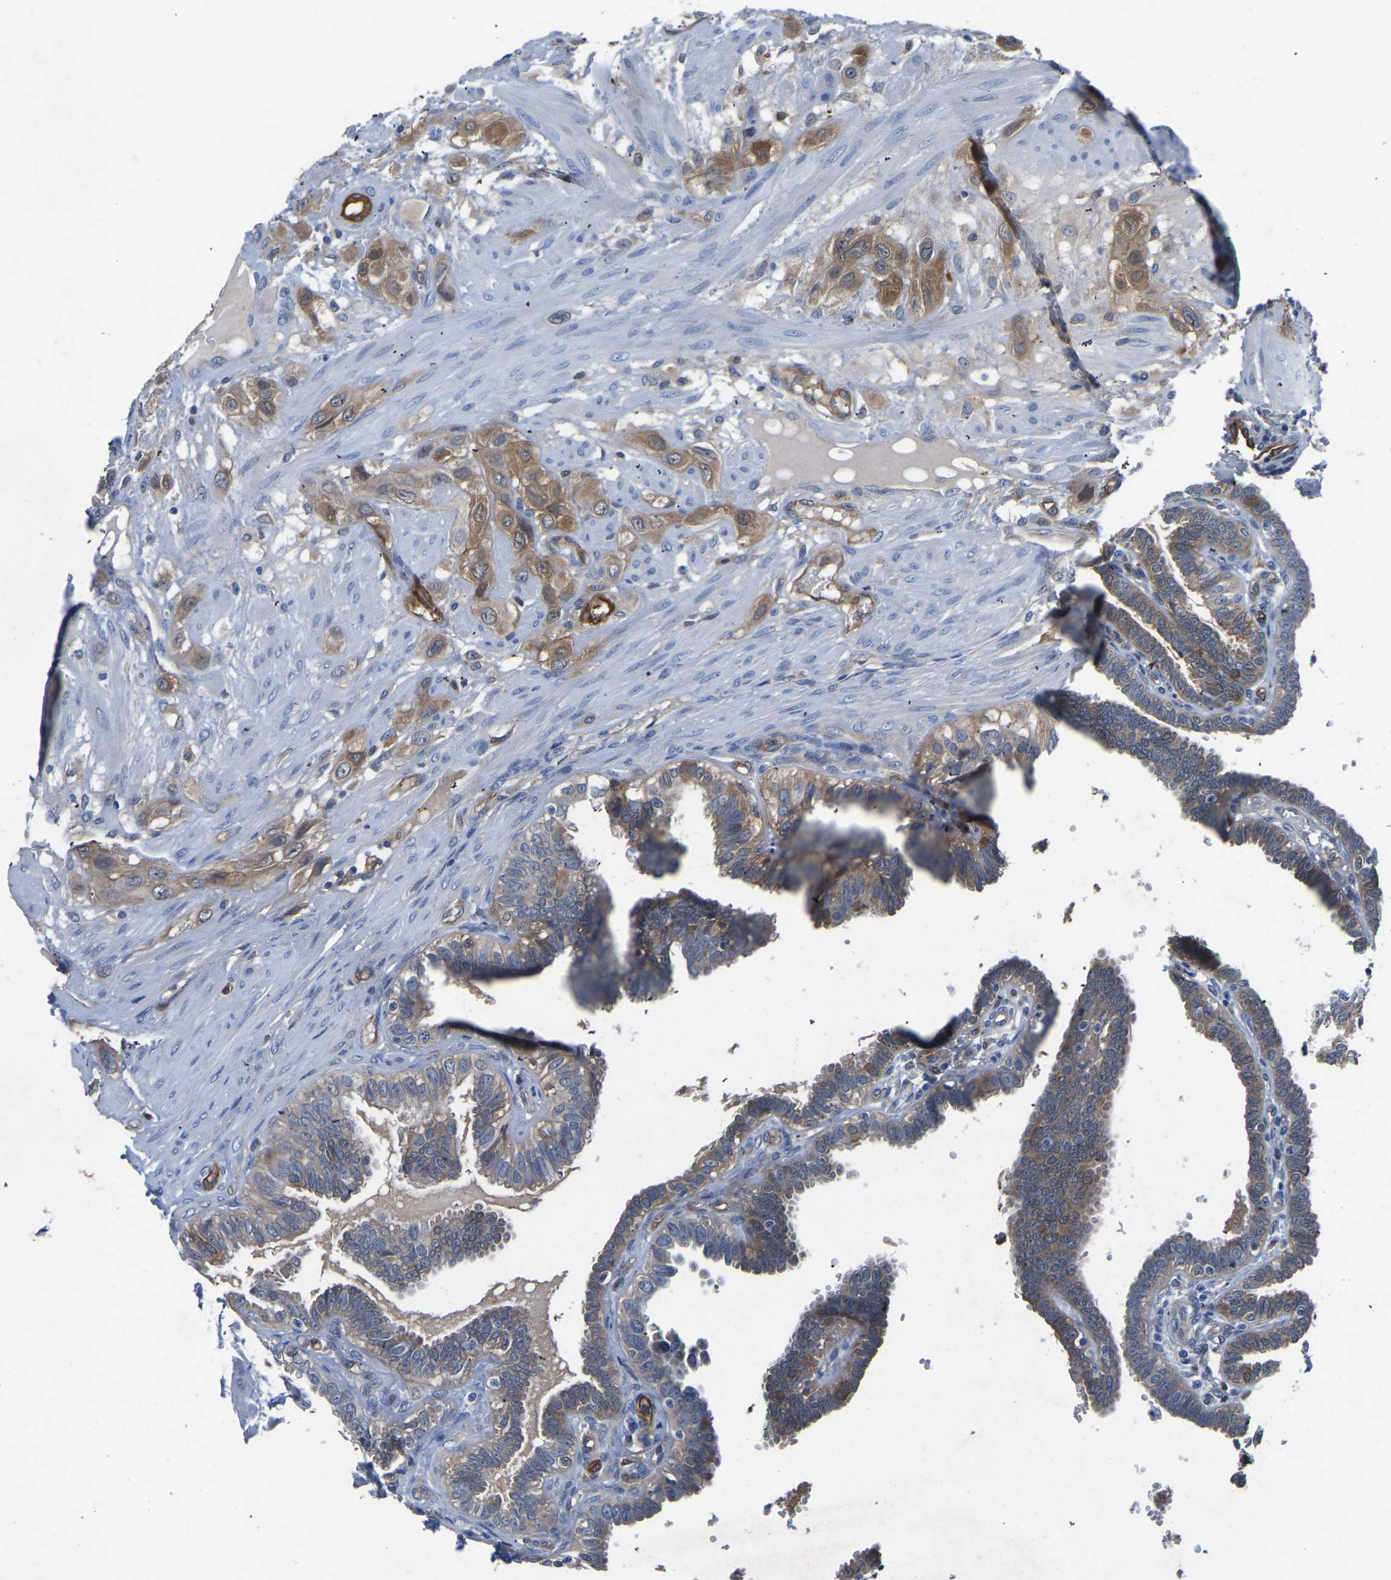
{"staining": {"intensity": "moderate", "quantity": ">75%", "location": "cytoplasmic/membranous"}, "tissue": "fallopian tube", "cell_type": "Glandular cells", "image_type": "normal", "snomed": [{"axis": "morphology", "description": "Normal tissue, NOS"}, {"axis": "topography", "description": "Fallopian tube"}, {"axis": "topography", "description": "Placenta"}], "caption": "This image displays immunohistochemistry (IHC) staining of benign fallopian tube, with medium moderate cytoplasmic/membranous positivity in about >75% of glandular cells.", "gene": "ATG2B", "patient": {"sex": "female", "age": 34}}